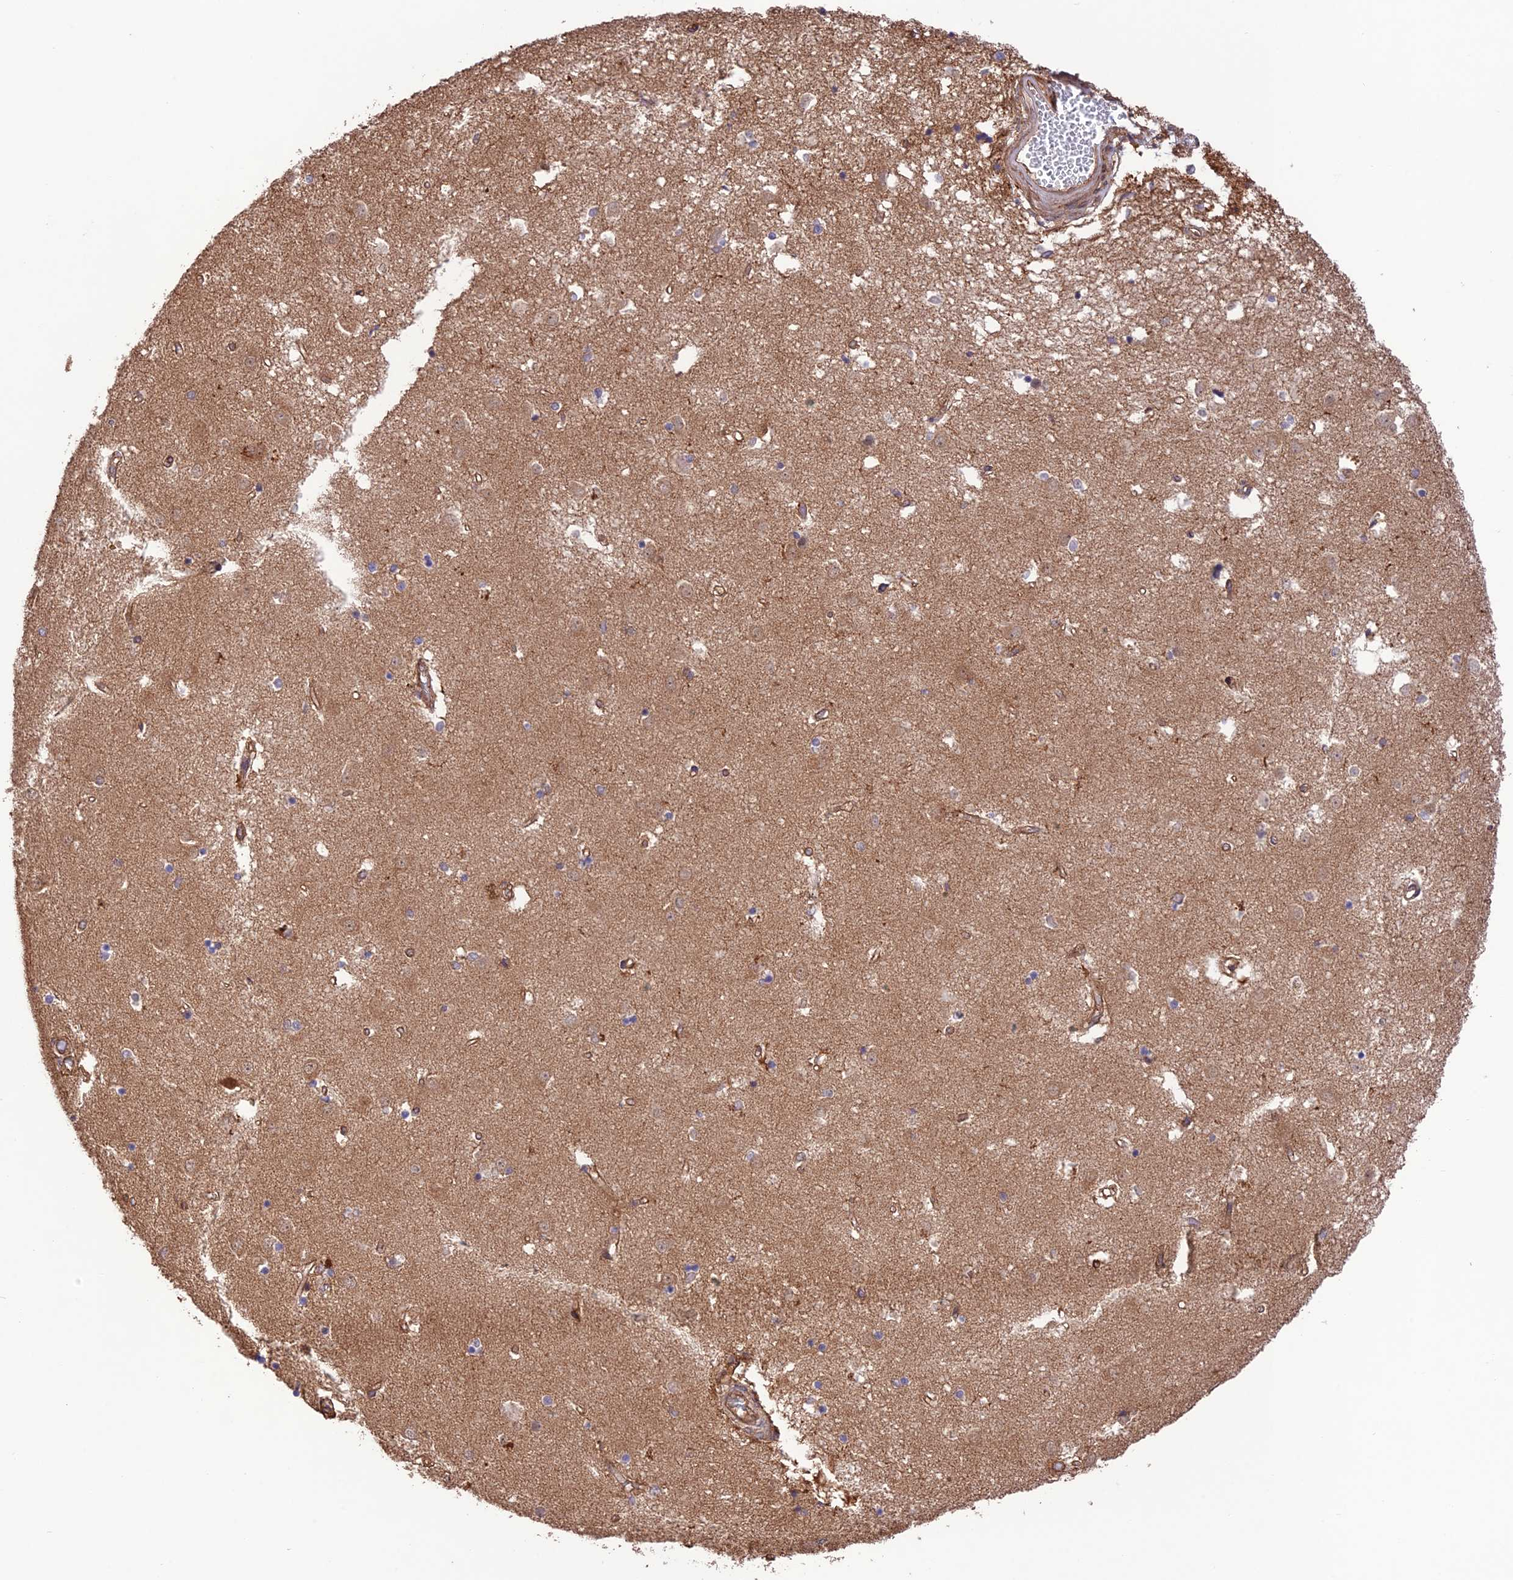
{"staining": {"intensity": "negative", "quantity": "none", "location": "none"}, "tissue": "caudate", "cell_type": "Glial cells", "image_type": "normal", "snomed": [{"axis": "morphology", "description": "Normal tissue, NOS"}, {"axis": "topography", "description": "Lateral ventricle wall"}], "caption": "This is a histopathology image of immunohistochemistry (IHC) staining of unremarkable caudate, which shows no positivity in glial cells. (Stains: DAB (3,3'-diaminobenzidine) immunohistochemistry with hematoxylin counter stain, Microscopy: brightfield microscopy at high magnification).", "gene": "FCHSD1", "patient": {"sex": "male", "age": 45}}